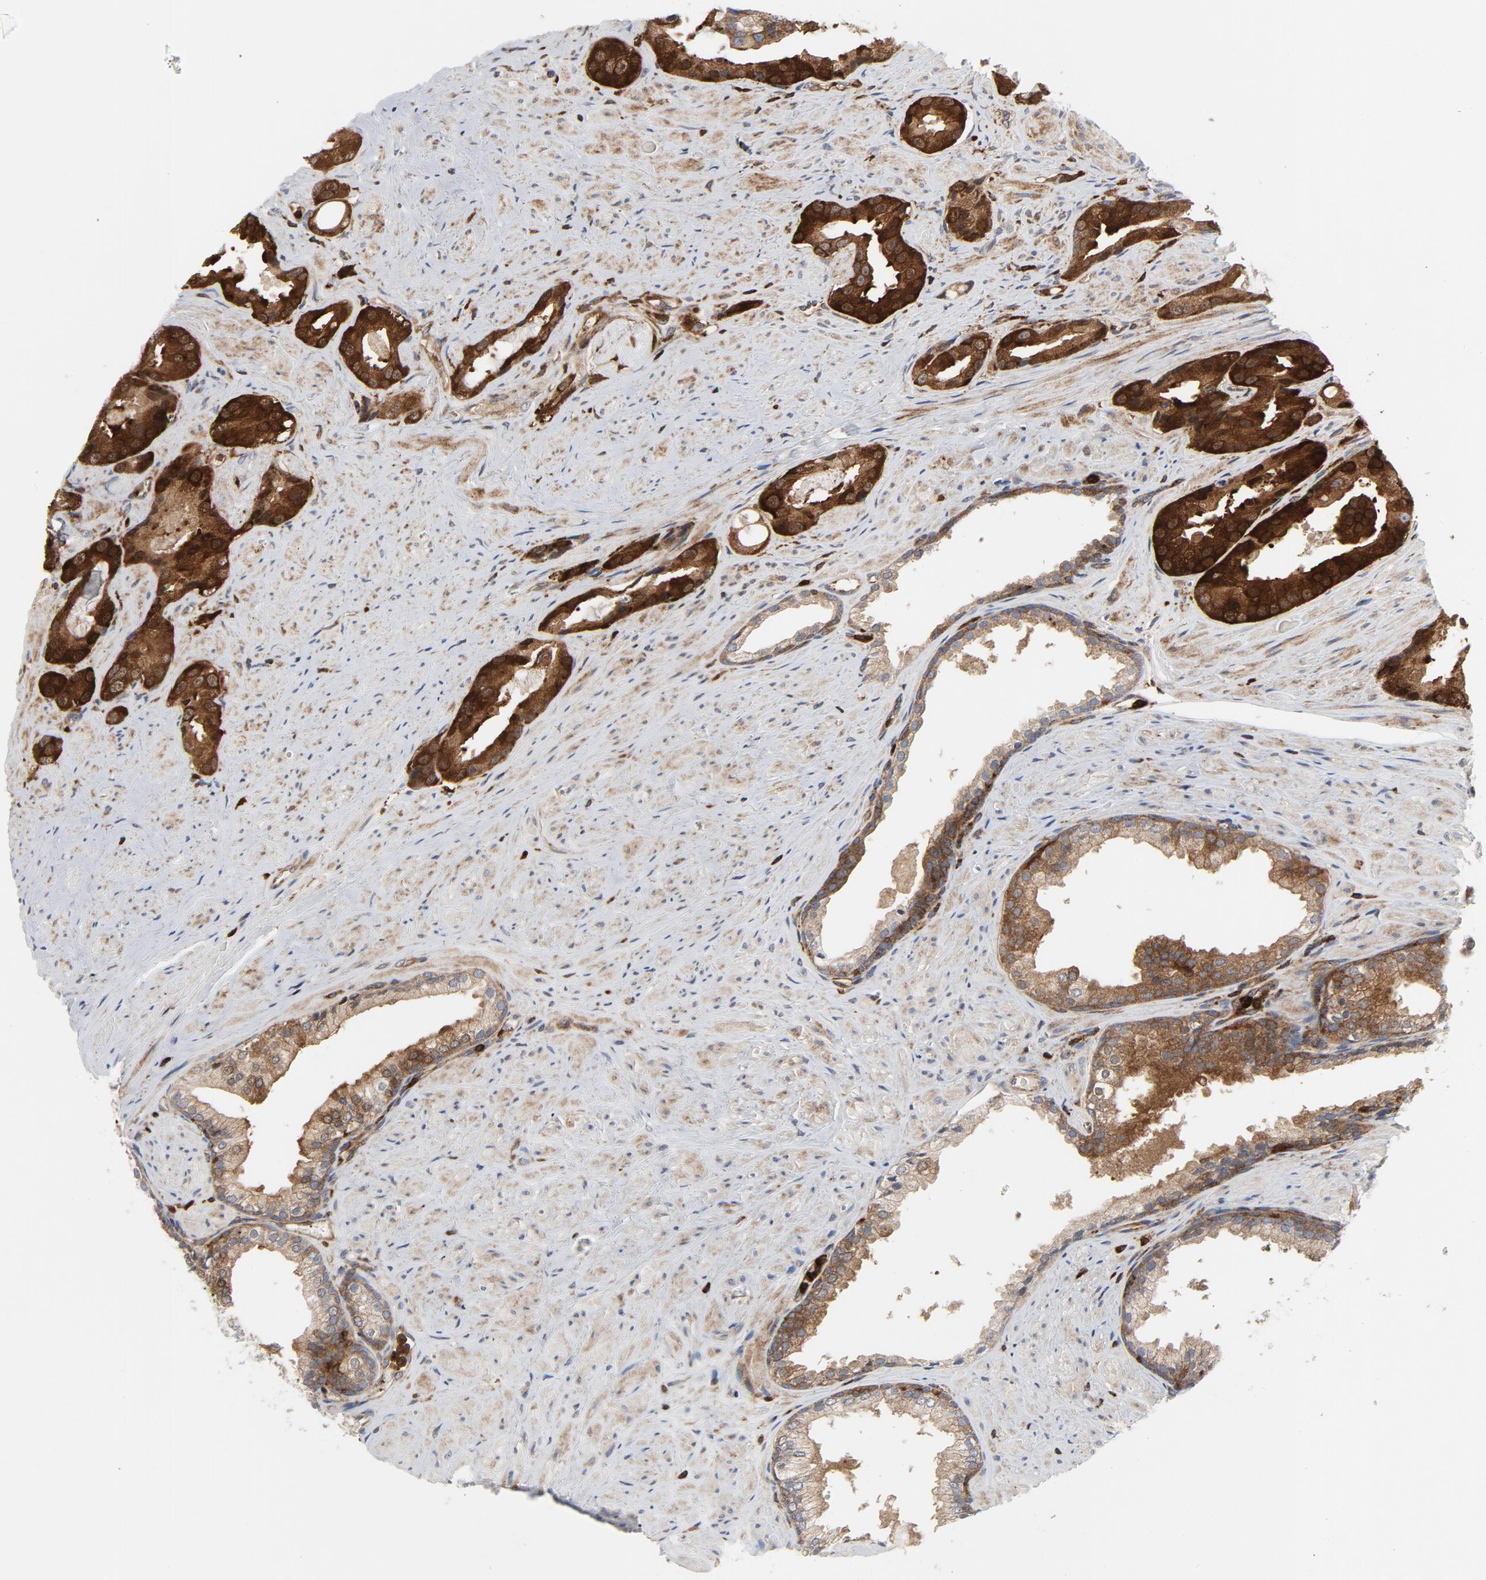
{"staining": {"intensity": "strong", "quantity": ">75%", "location": "cytoplasmic/membranous"}, "tissue": "prostate cancer", "cell_type": "Tumor cells", "image_type": "cancer", "snomed": [{"axis": "morphology", "description": "Adenocarcinoma, Medium grade"}, {"axis": "topography", "description": "Prostate"}], "caption": "Prostate cancer (medium-grade adenocarcinoma) was stained to show a protein in brown. There is high levels of strong cytoplasmic/membranous expression in about >75% of tumor cells.", "gene": "YES1", "patient": {"sex": "male", "age": 60}}